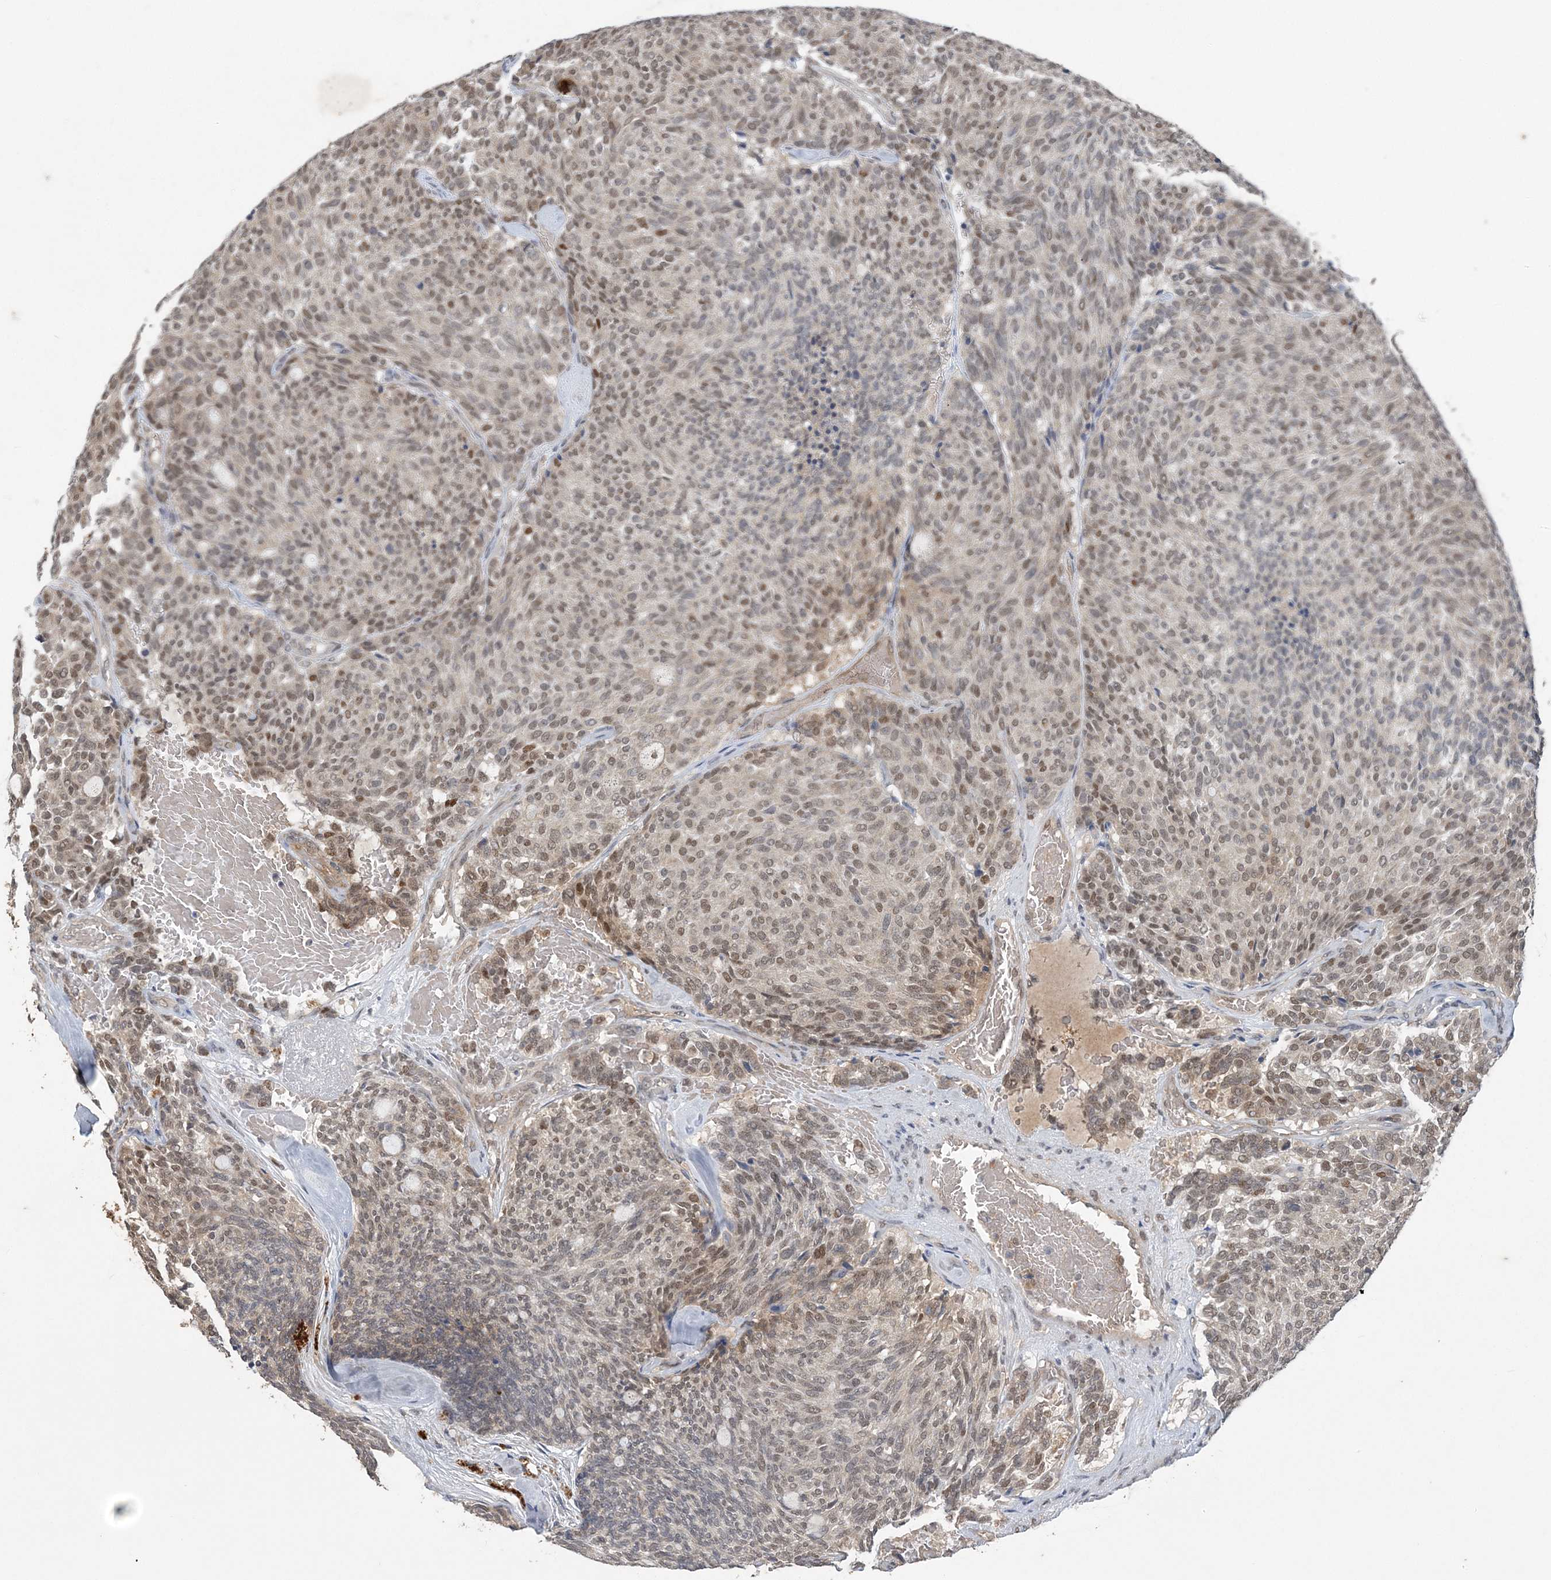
{"staining": {"intensity": "moderate", "quantity": "25%-75%", "location": "nuclear"}, "tissue": "carcinoid", "cell_type": "Tumor cells", "image_type": "cancer", "snomed": [{"axis": "morphology", "description": "Carcinoid, malignant, NOS"}, {"axis": "topography", "description": "Pancreas"}], "caption": "Immunohistochemistry (IHC) histopathology image of neoplastic tissue: human carcinoid (malignant) stained using immunohistochemistry (IHC) demonstrates medium levels of moderate protein expression localized specifically in the nuclear of tumor cells, appearing as a nuclear brown color.", "gene": "ZBTB7A", "patient": {"sex": "female", "age": 54}}